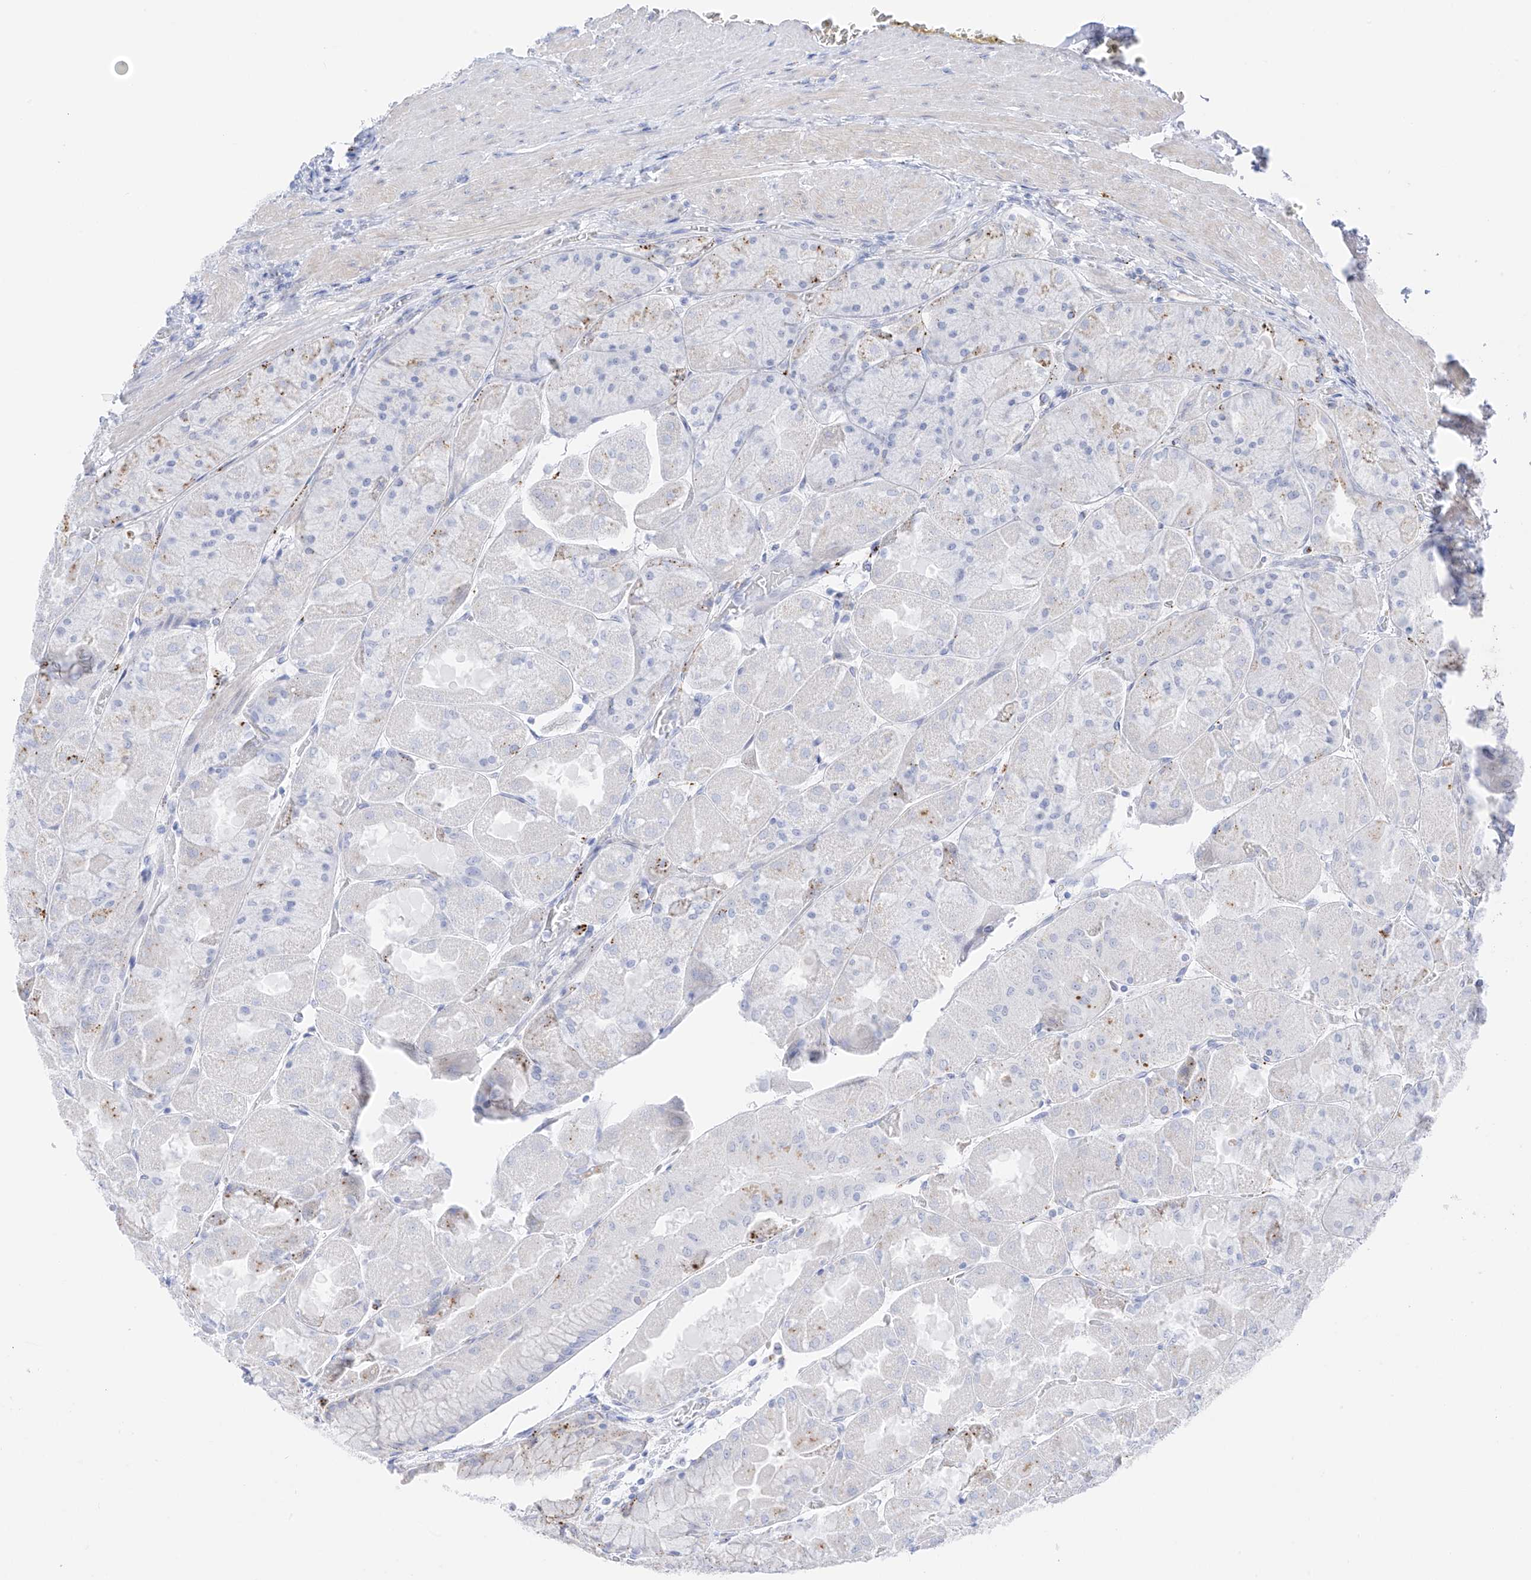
{"staining": {"intensity": "negative", "quantity": "none", "location": "none"}, "tissue": "stomach", "cell_type": "Glandular cells", "image_type": "normal", "snomed": [{"axis": "morphology", "description": "Normal tissue, NOS"}, {"axis": "topography", "description": "Stomach"}], "caption": "Human stomach stained for a protein using IHC reveals no expression in glandular cells.", "gene": "PSPH", "patient": {"sex": "female", "age": 61}}